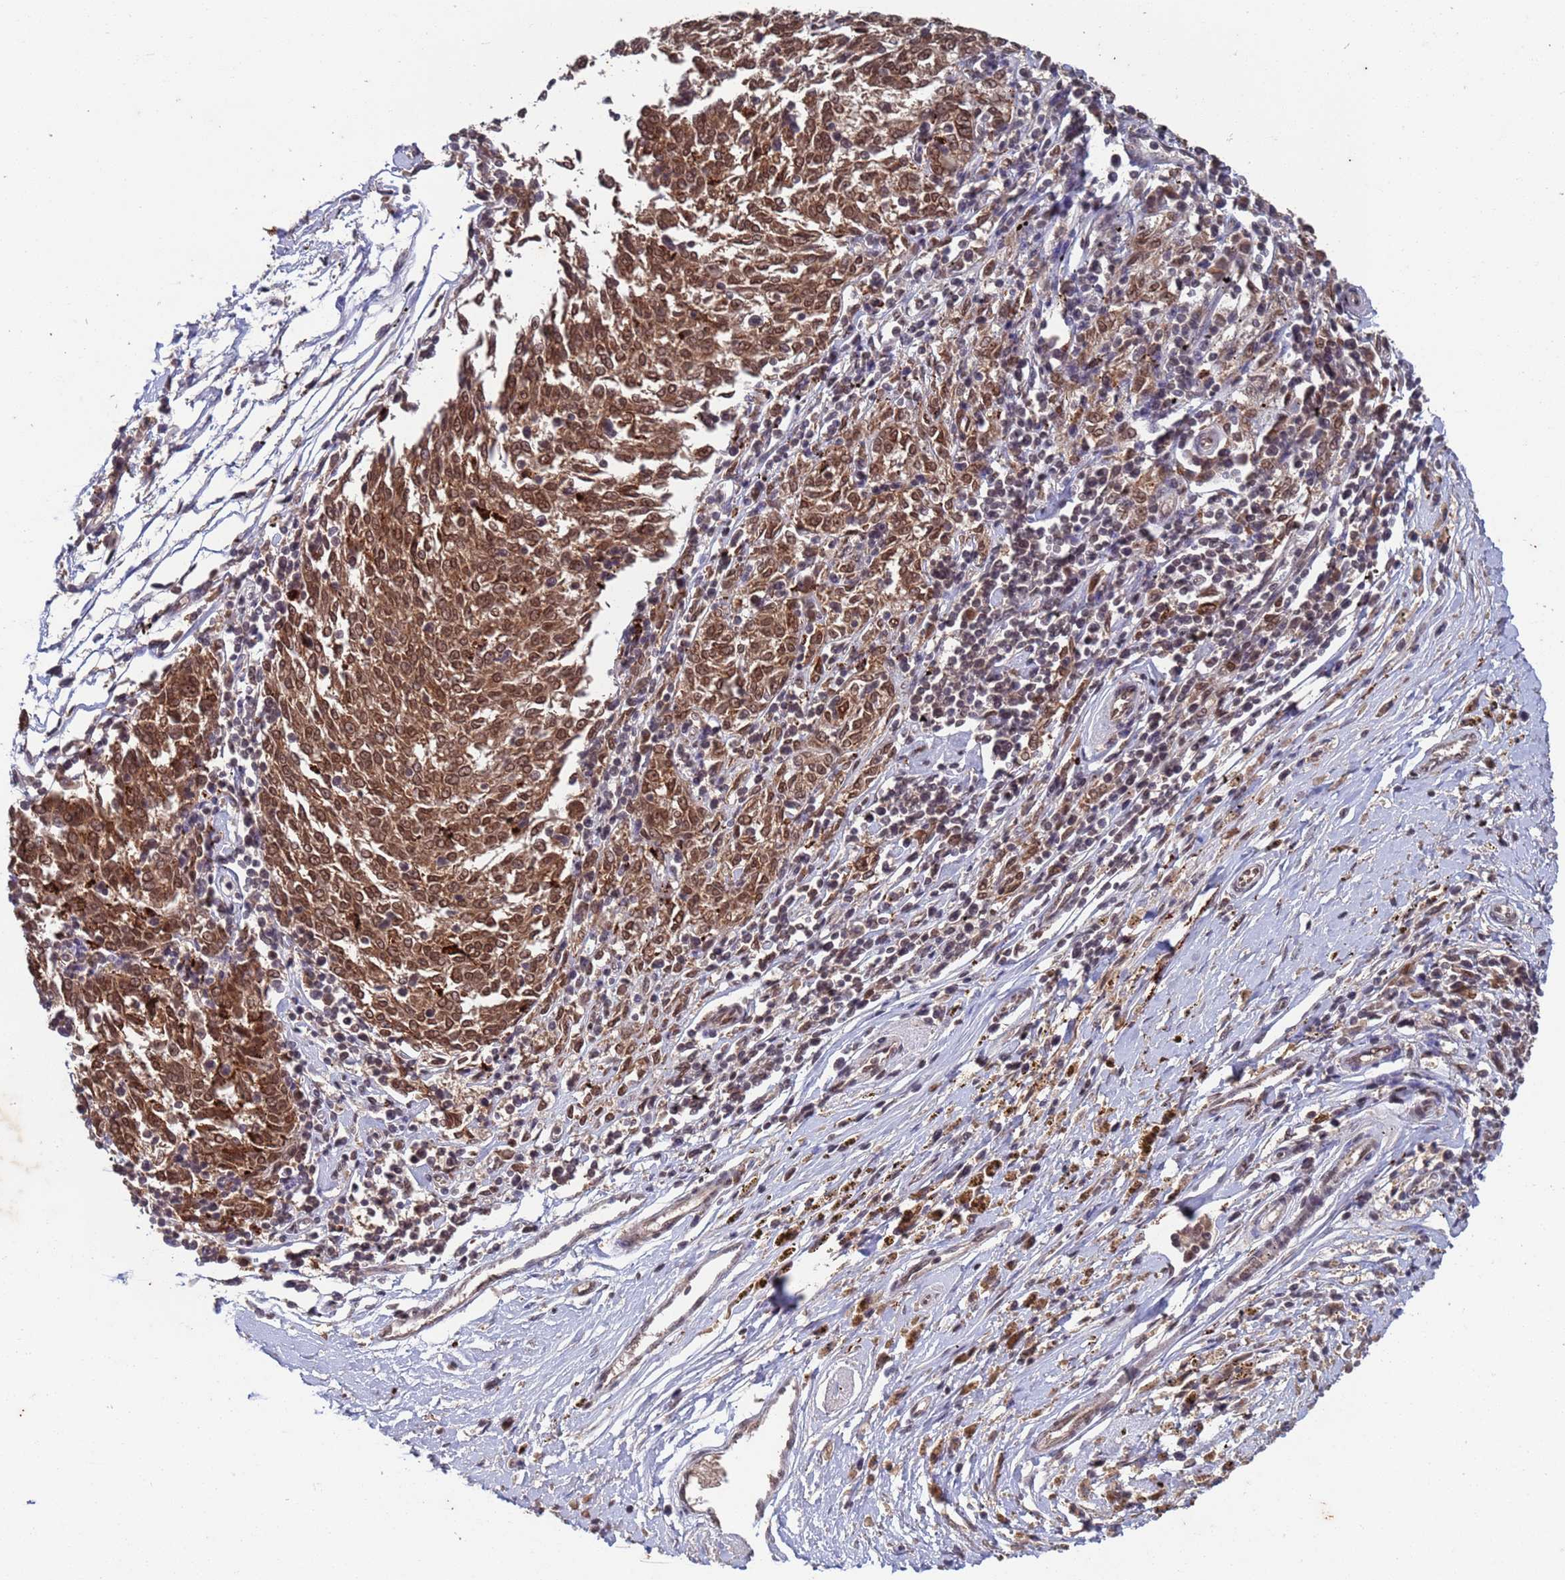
{"staining": {"intensity": "moderate", "quantity": ">75%", "location": "cytoplasmic/membranous,nuclear"}, "tissue": "melanoma", "cell_type": "Tumor cells", "image_type": "cancer", "snomed": [{"axis": "morphology", "description": "Malignant melanoma, NOS"}, {"axis": "topography", "description": "Skin"}], "caption": "Protein analysis of malignant melanoma tissue displays moderate cytoplasmic/membranous and nuclear positivity in approximately >75% of tumor cells. (DAB (3,3'-diaminobenzidine) IHC, brown staining for protein, blue staining for nuclei).", "gene": "FUBP3", "patient": {"sex": "female", "age": 72}}